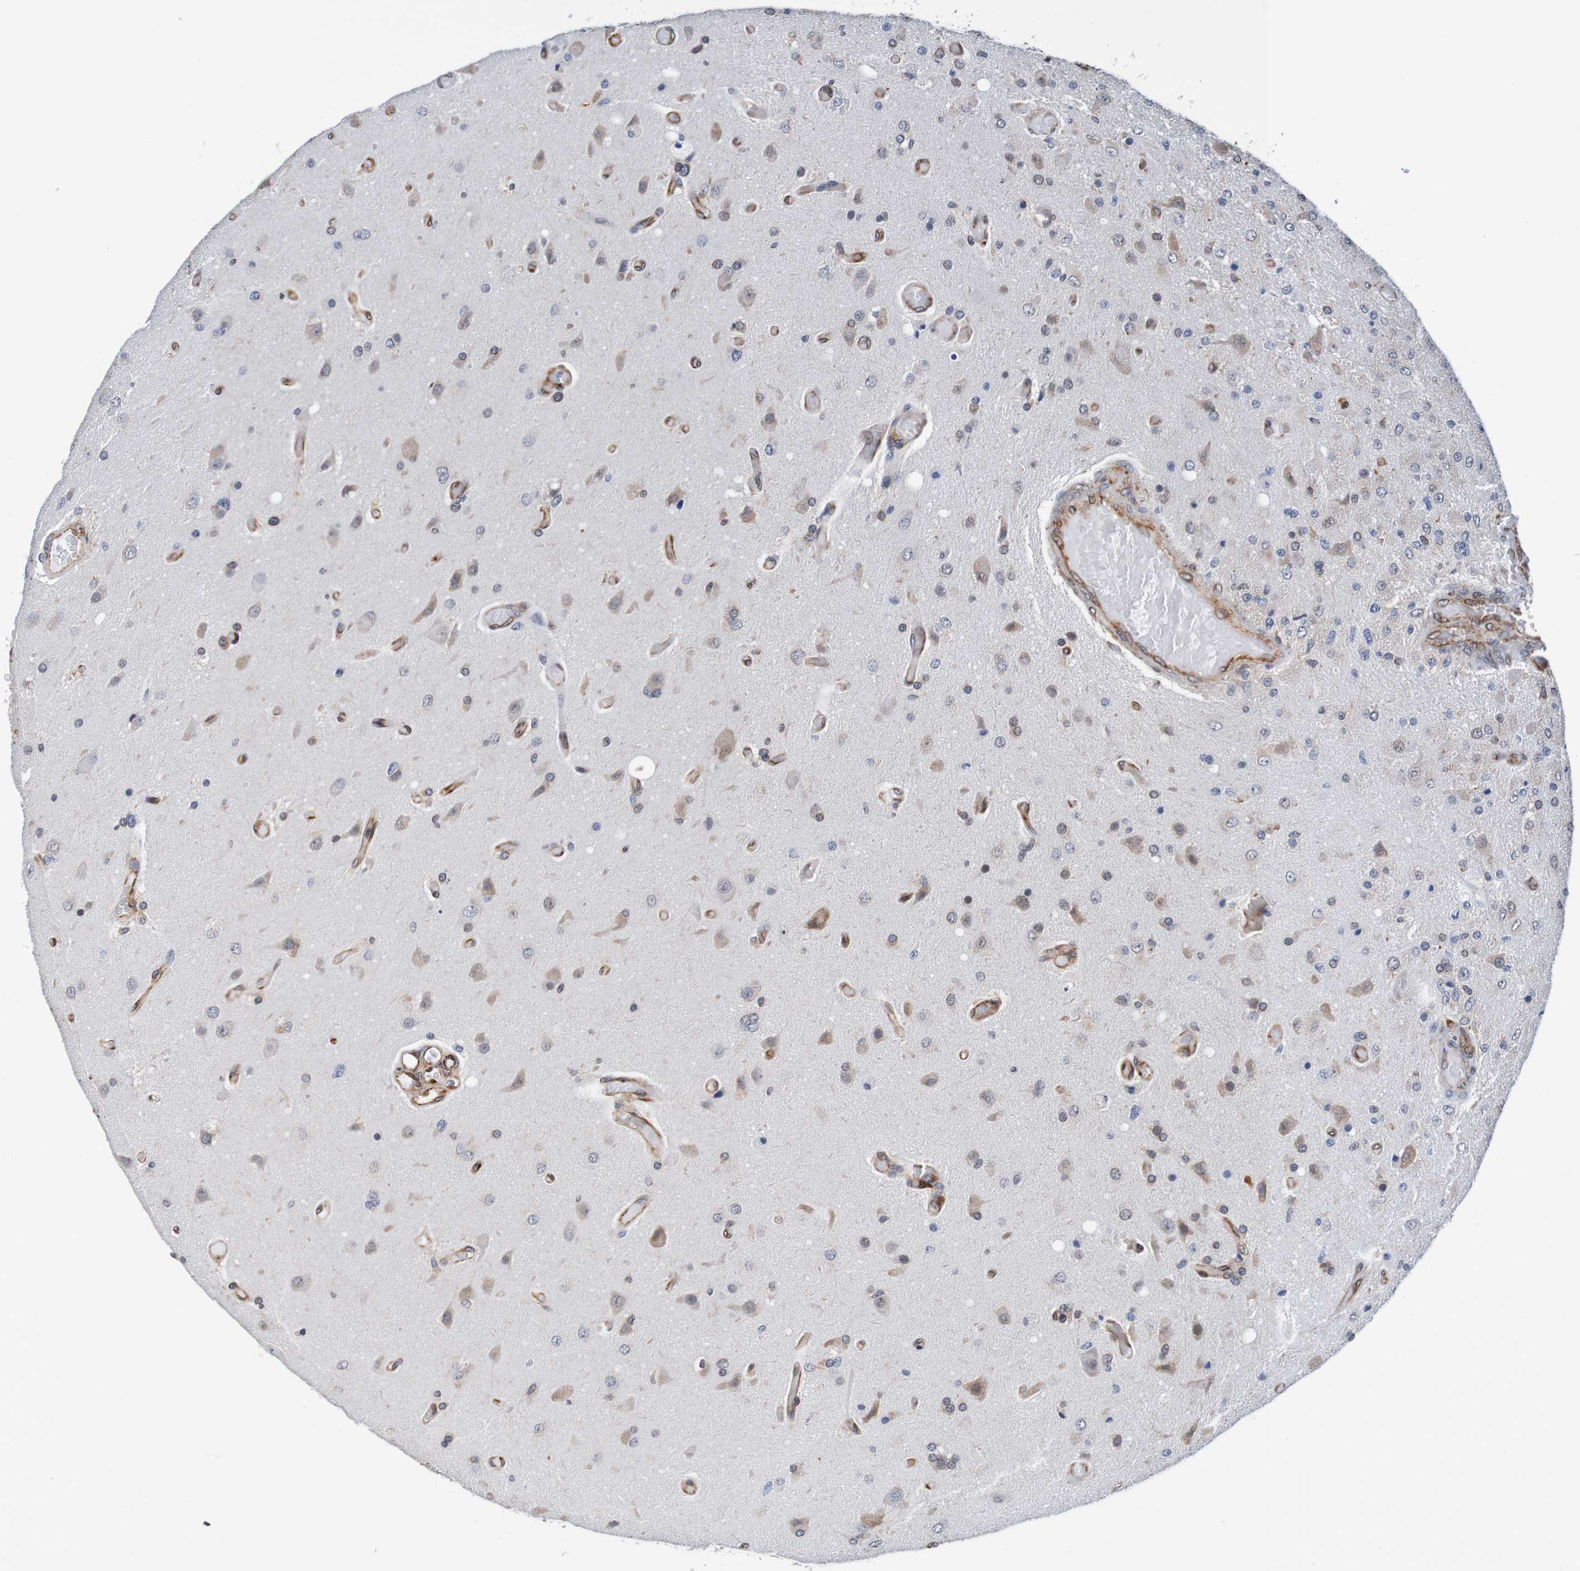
{"staining": {"intensity": "moderate", "quantity": "<25%", "location": "cytoplasmic/membranous,nuclear"}, "tissue": "glioma", "cell_type": "Tumor cells", "image_type": "cancer", "snomed": [{"axis": "morphology", "description": "Normal tissue, NOS"}, {"axis": "morphology", "description": "Glioma, malignant, High grade"}, {"axis": "topography", "description": "Cerebral cortex"}], "caption": "DAB (3,3'-diaminobenzidine) immunohistochemical staining of high-grade glioma (malignant) displays moderate cytoplasmic/membranous and nuclear protein expression in about <25% of tumor cells.", "gene": "TMEM109", "patient": {"sex": "male", "age": 77}}